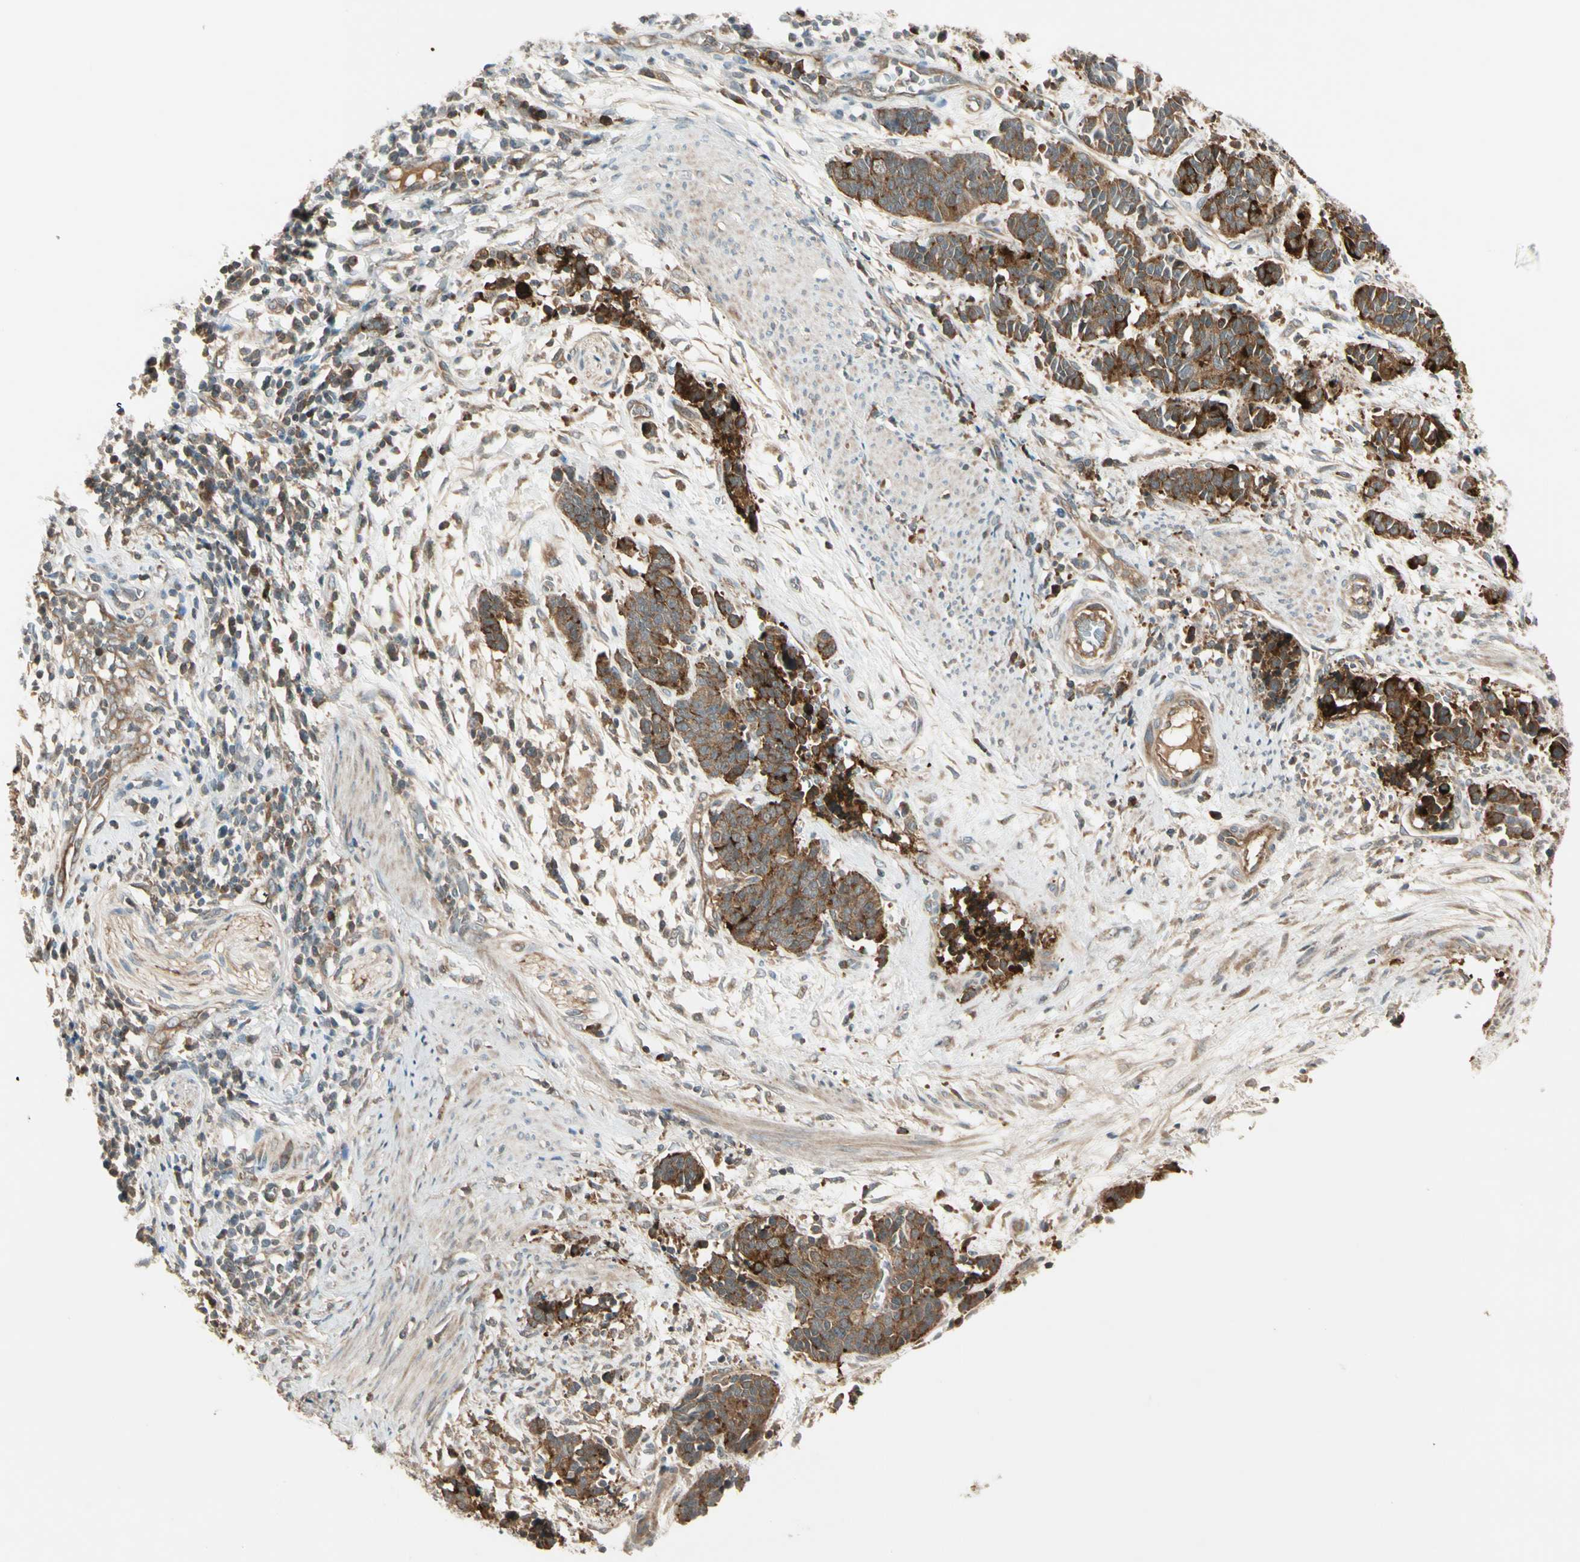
{"staining": {"intensity": "strong", "quantity": ">75%", "location": "cytoplasmic/membranous"}, "tissue": "cervical cancer", "cell_type": "Tumor cells", "image_type": "cancer", "snomed": [{"axis": "morphology", "description": "Squamous cell carcinoma, NOS"}, {"axis": "topography", "description": "Cervix"}], "caption": "Human squamous cell carcinoma (cervical) stained with a protein marker shows strong staining in tumor cells.", "gene": "ACVR1C", "patient": {"sex": "female", "age": 35}}